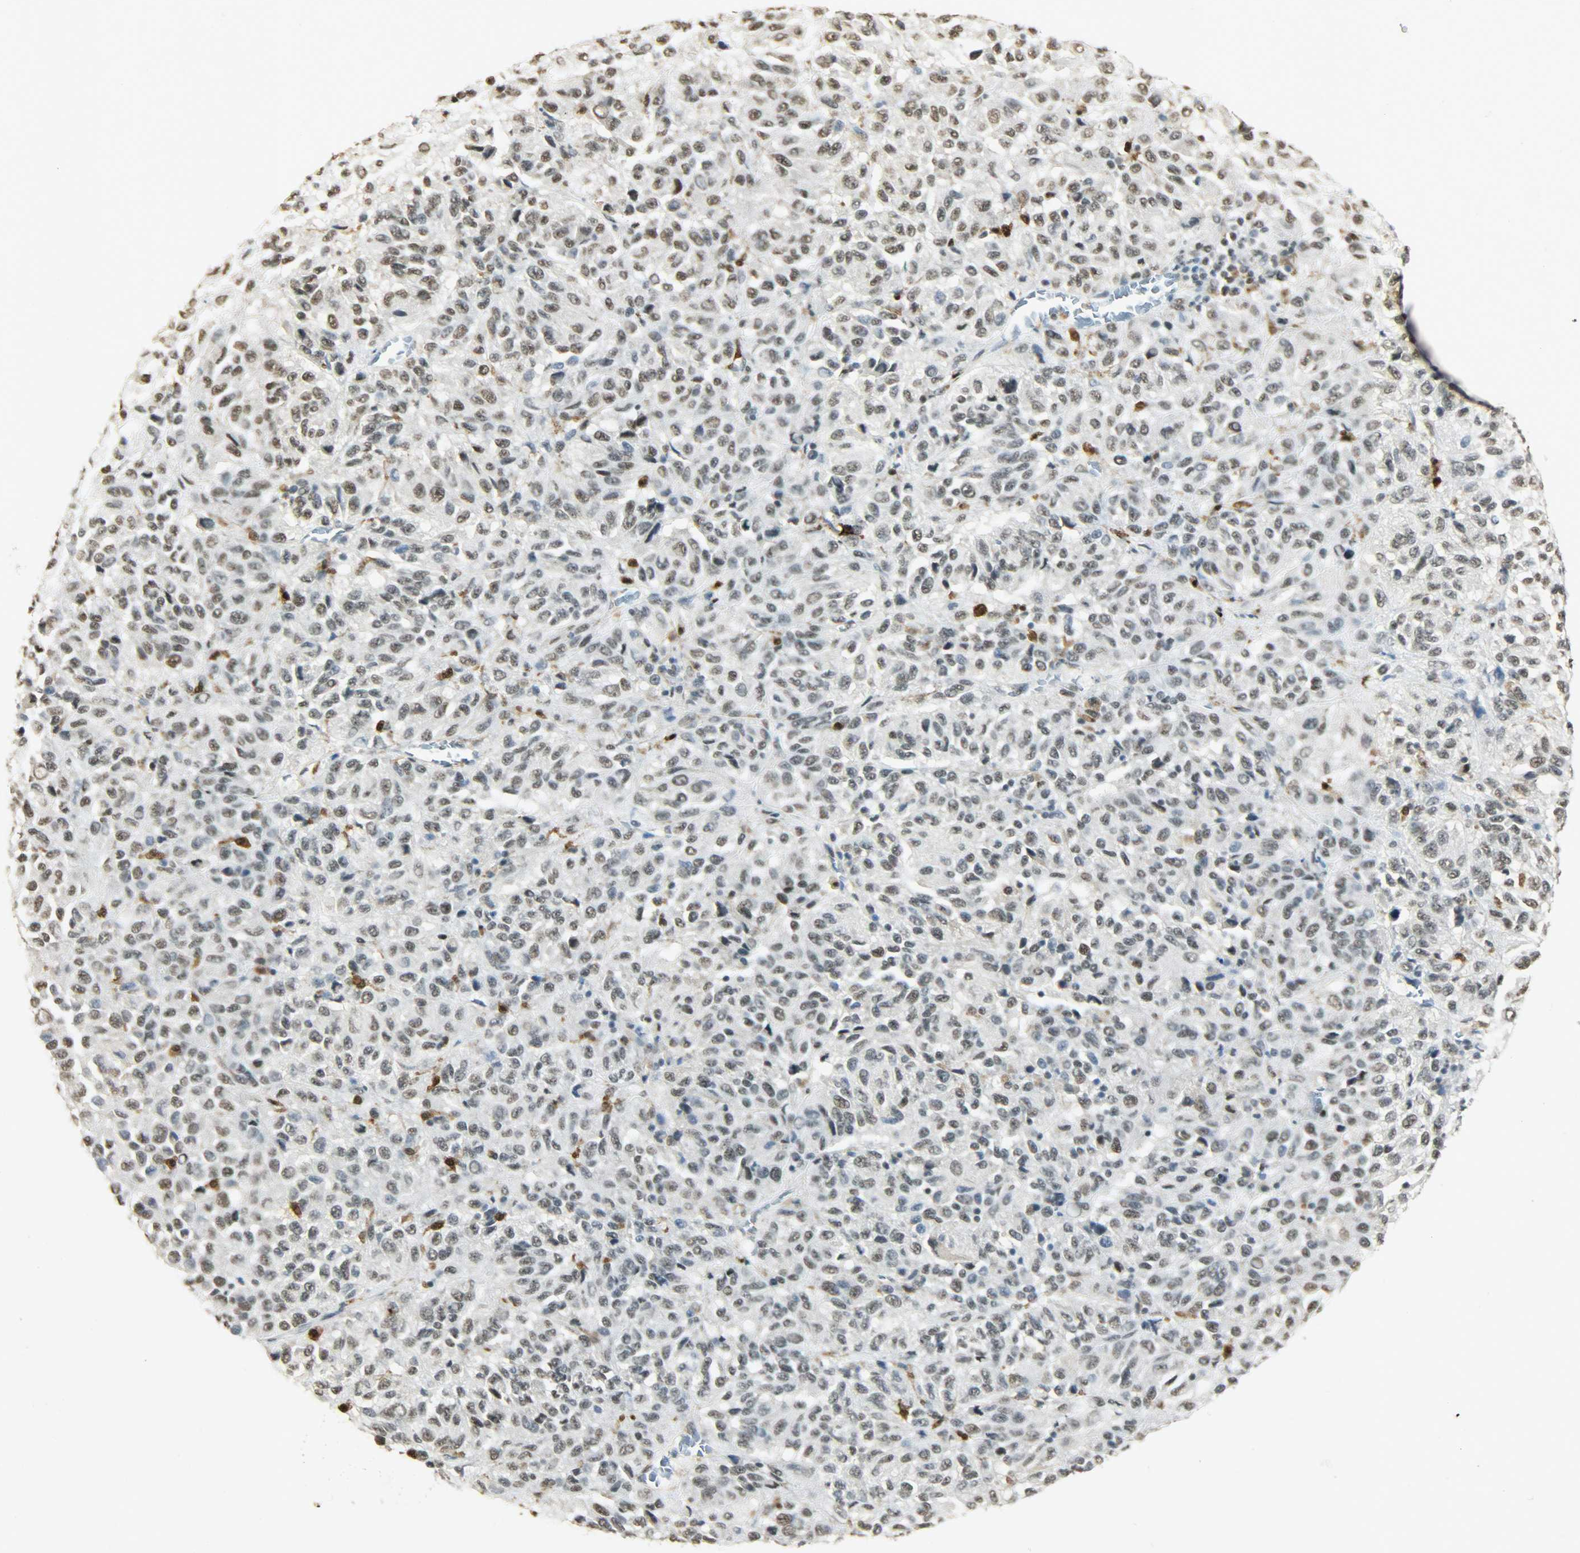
{"staining": {"intensity": "moderate", "quantity": ">75%", "location": "nuclear"}, "tissue": "melanoma", "cell_type": "Tumor cells", "image_type": "cancer", "snomed": [{"axis": "morphology", "description": "Malignant melanoma, Metastatic site"}, {"axis": "topography", "description": "Lung"}], "caption": "Brown immunohistochemical staining in human malignant melanoma (metastatic site) demonstrates moderate nuclear staining in approximately >75% of tumor cells.", "gene": "NGFR", "patient": {"sex": "male", "age": 64}}